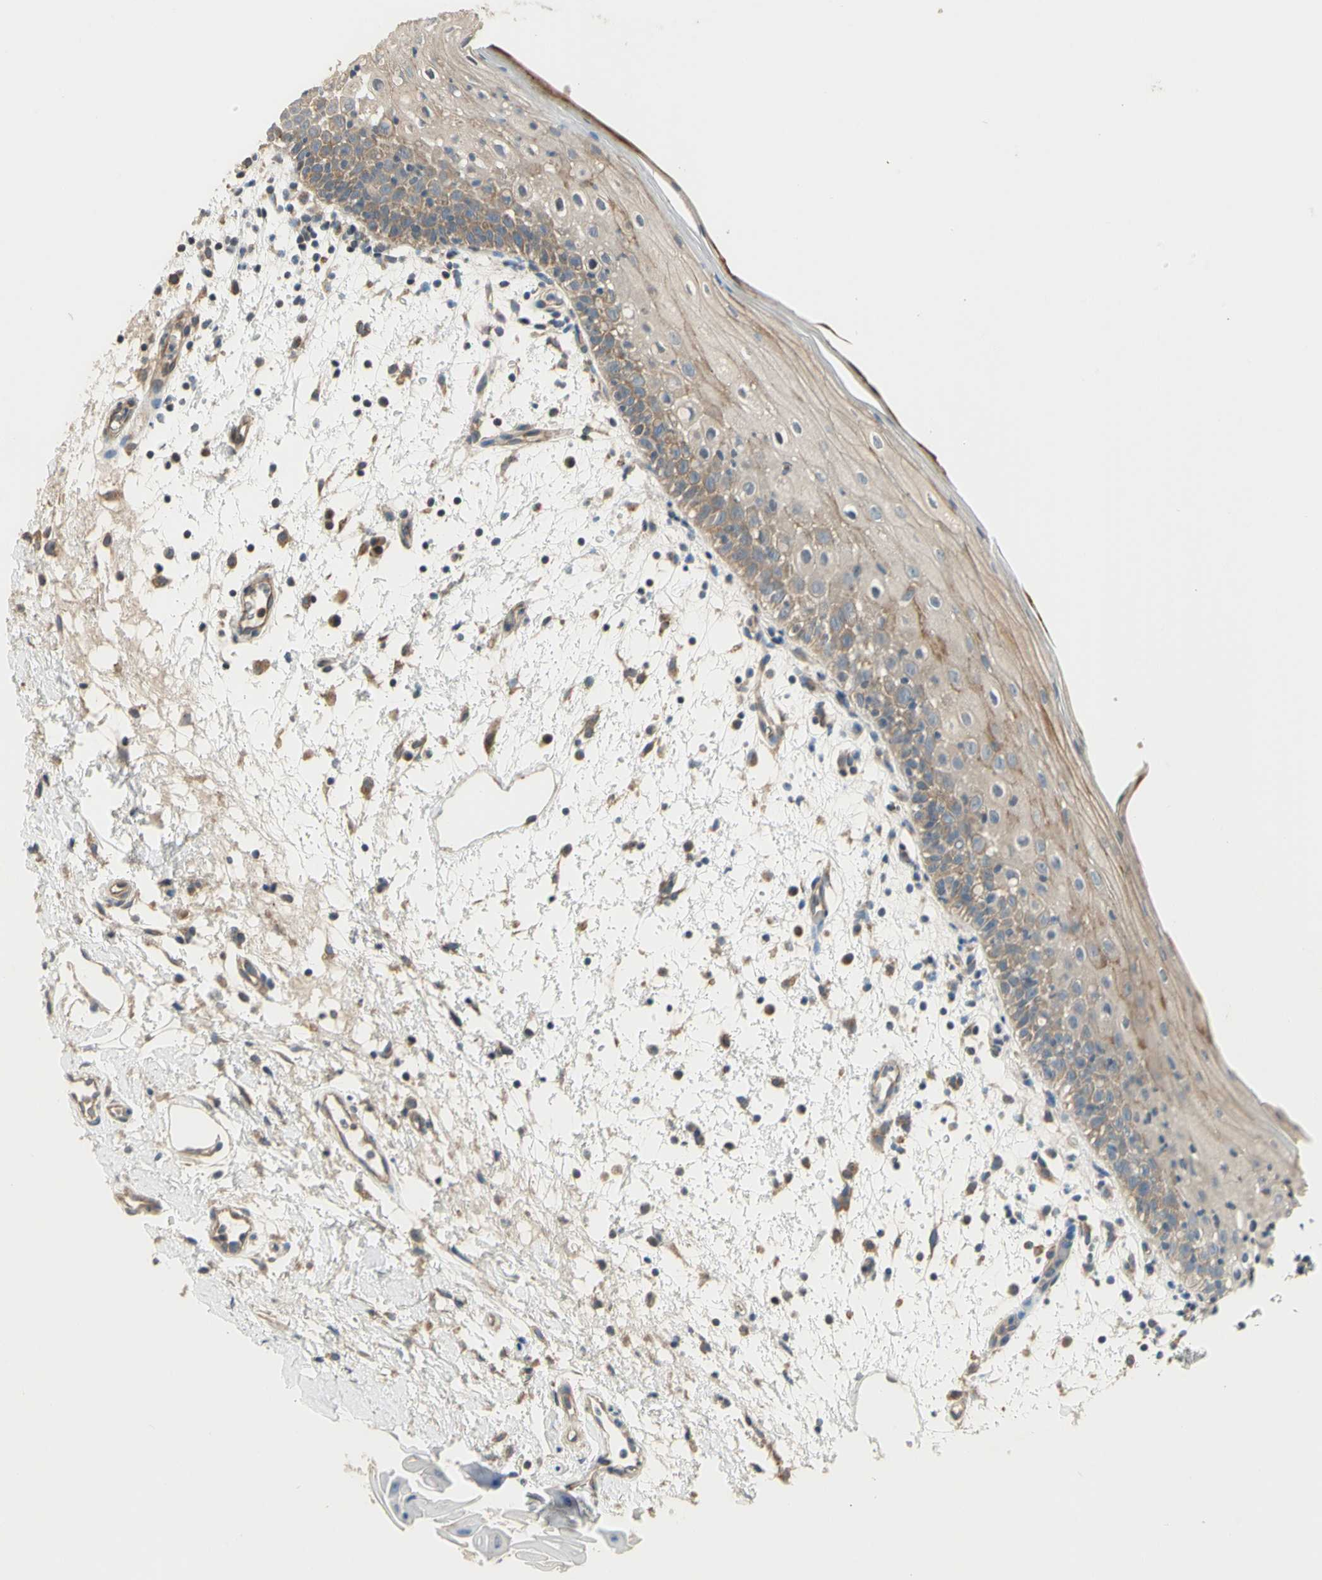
{"staining": {"intensity": "weak", "quantity": "25%-75%", "location": "cytoplasmic/membranous"}, "tissue": "oral mucosa", "cell_type": "Squamous epithelial cells", "image_type": "normal", "snomed": [{"axis": "morphology", "description": "Normal tissue, NOS"}, {"axis": "morphology", "description": "Squamous cell carcinoma, NOS"}, {"axis": "topography", "description": "Skeletal muscle"}, {"axis": "topography", "description": "Oral tissue"}], "caption": "A high-resolution image shows immunohistochemistry staining of unremarkable oral mucosa, which reveals weak cytoplasmic/membranous expression in about 25%-75% of squamous epithelial cells. (DAB IHC, brown staining for protein, blue staining for nuclei).", "gene": "EFNB2", "patient": {"sex": "male", "age": 71}}